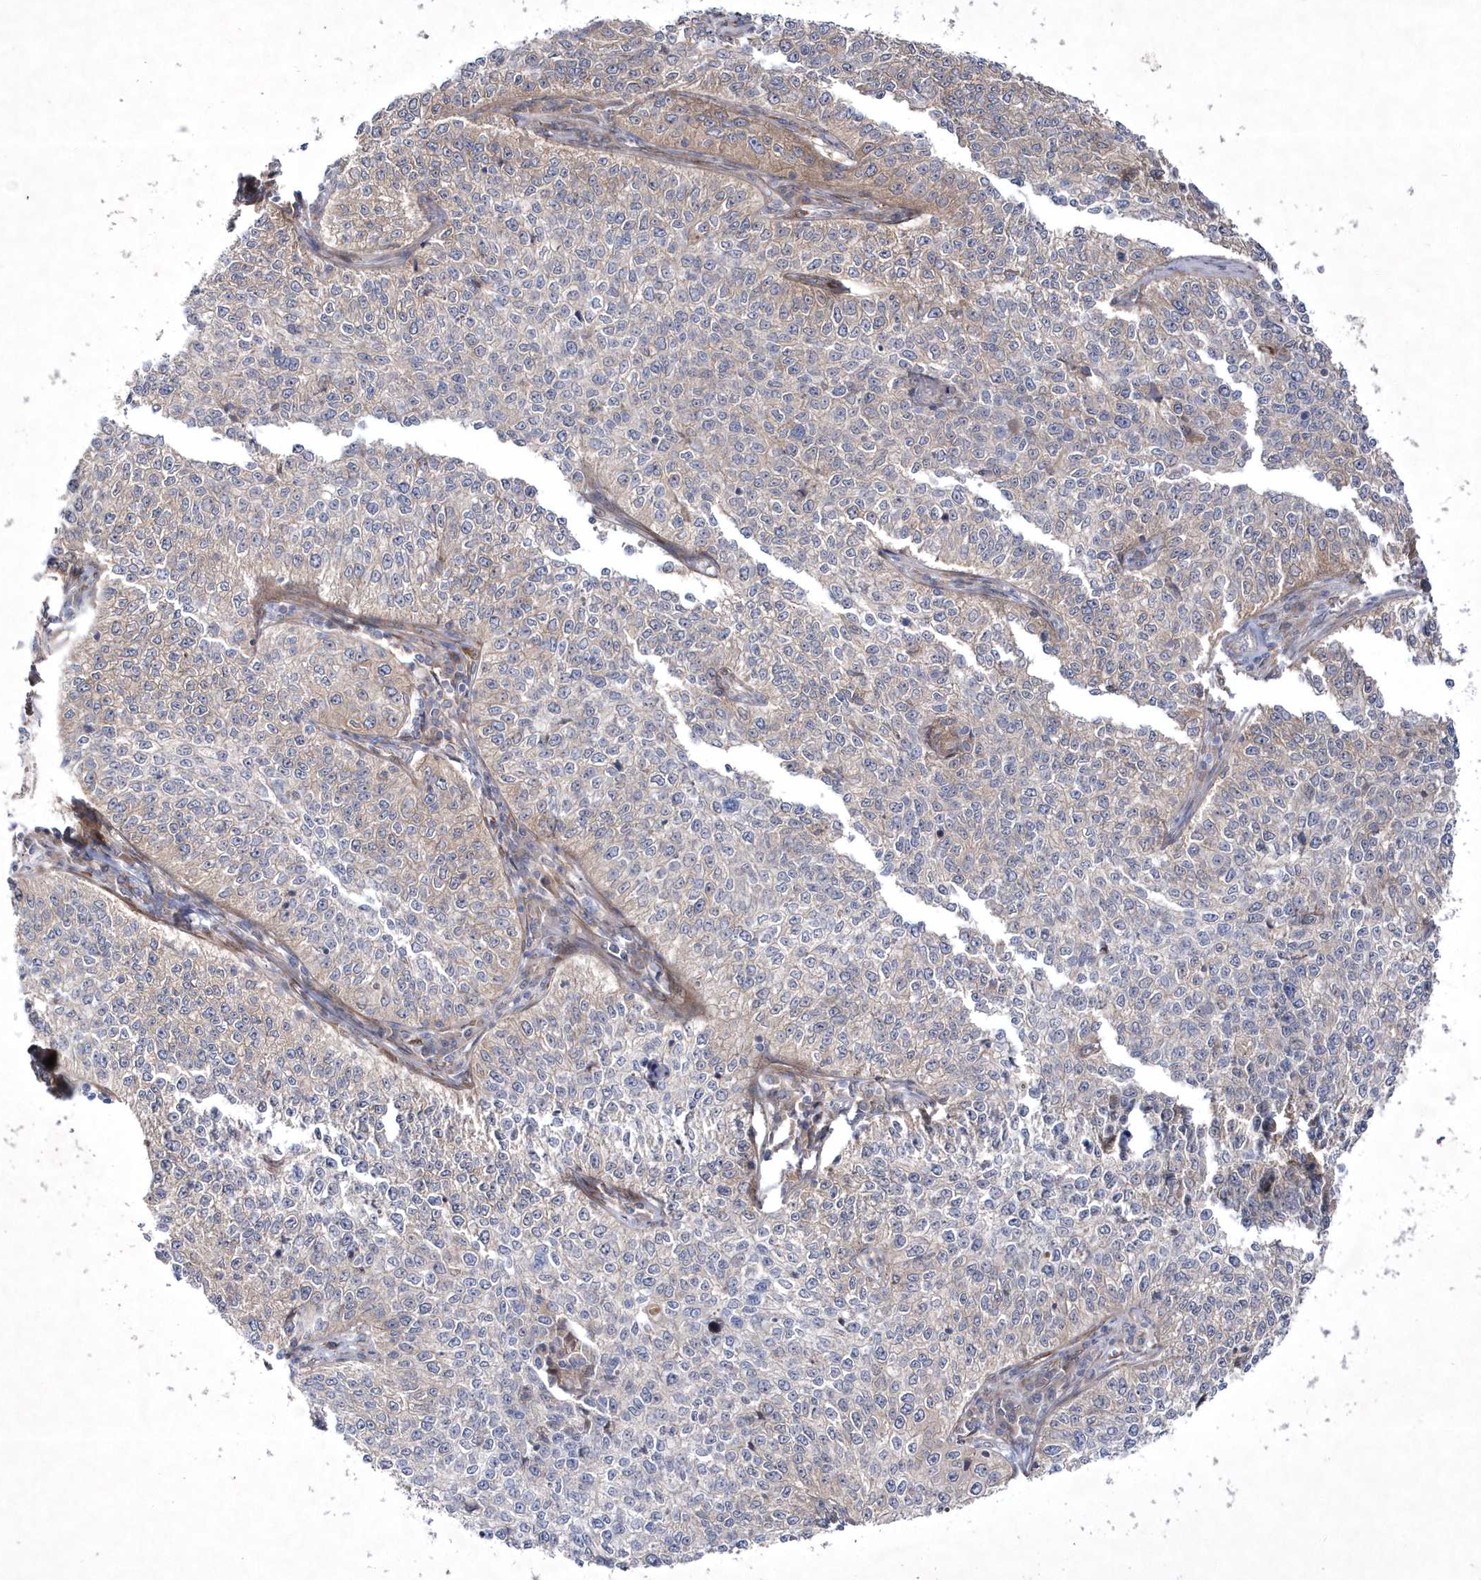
{"staining": {"intensity": "weak", "quantity": "25%-75%", "location": "cytoplasmic/membranous"}, "tissue": "cervical cancer", "cell_type": "Tumor cells", "image_type": "cancer", "snomed": [{"axis": "morphology", "description": "Squamous cell carcinoma, NOS"}, {"axis": "topography", "description": "Cervix"}], "caption": "High-magnification brightfield microscopy of squamous cell carcinoma (cervical) stained with DAB (3,3'-diaminobenzidine) (brown) and counterstained with hematoxylin (blue). tumor cells exhibit weak cytoplasmic/membranous expression is appreciated in approximately25%-75% of cells. (Stains: DAB in brown, nuclei in blue, Microscopy: brightfield microscopy at high magnification).", "gene": "DSPP", "patient": {"sex": "female", "age": 35}}